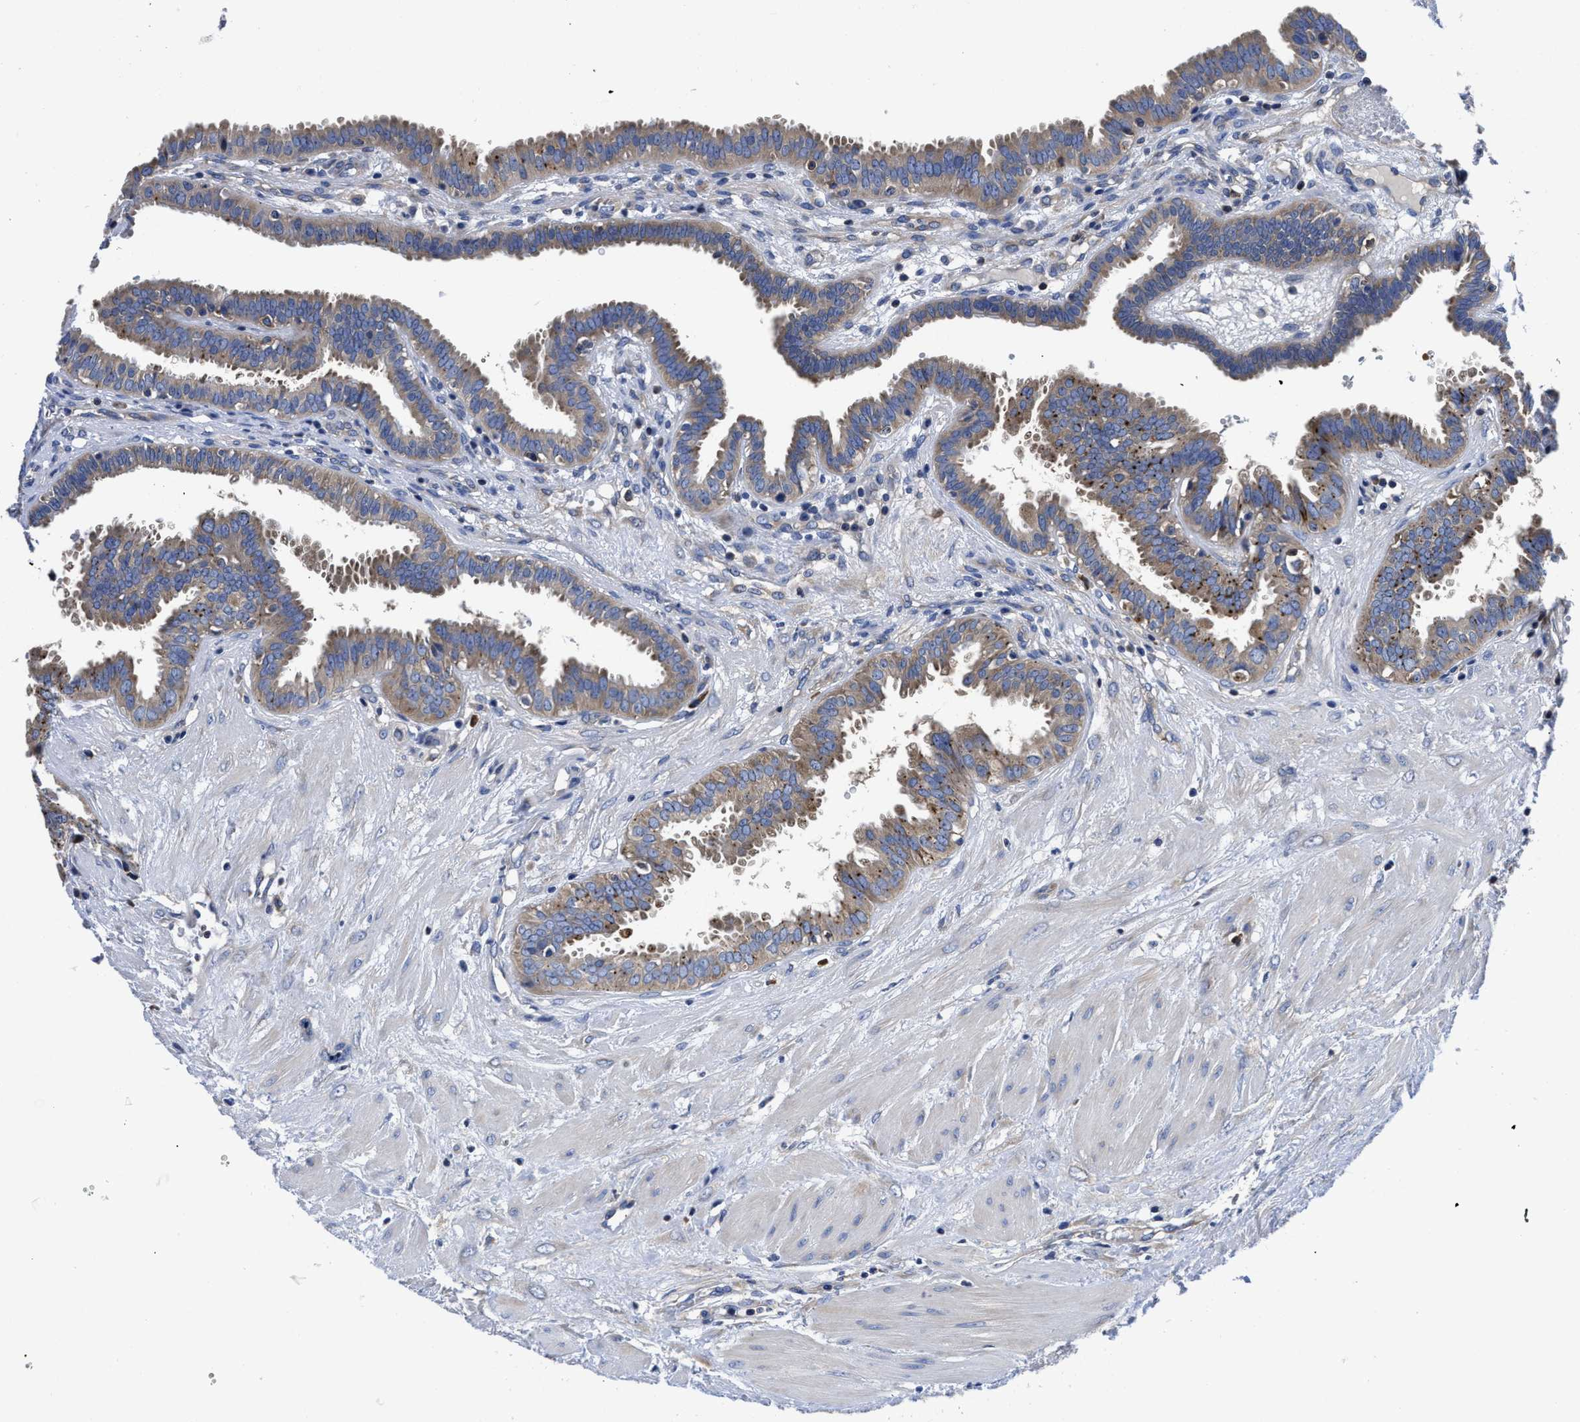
{"staining": {"intensity": "moderate", "quantity": ">75%", "location": "cytoplasmic/membranous"}, "tissue": "fallopian tube", "cell_type": "Glandular cells", "image_type": "normal", "snomed": [{"axis": "morphology", "description": "Normal tissue, NOS"}, {"axis": "topography", "description": "Fallopian tube"}, {"axis": "topography", "description": "Placenta"}], "caption": "A brown stain labels moderate cytoplasmic/membranous positivity of a protein in glandular cells of benign fallopian tube.", "gene": "YARS1", "patient": {"sex": "female", "age": 32}}